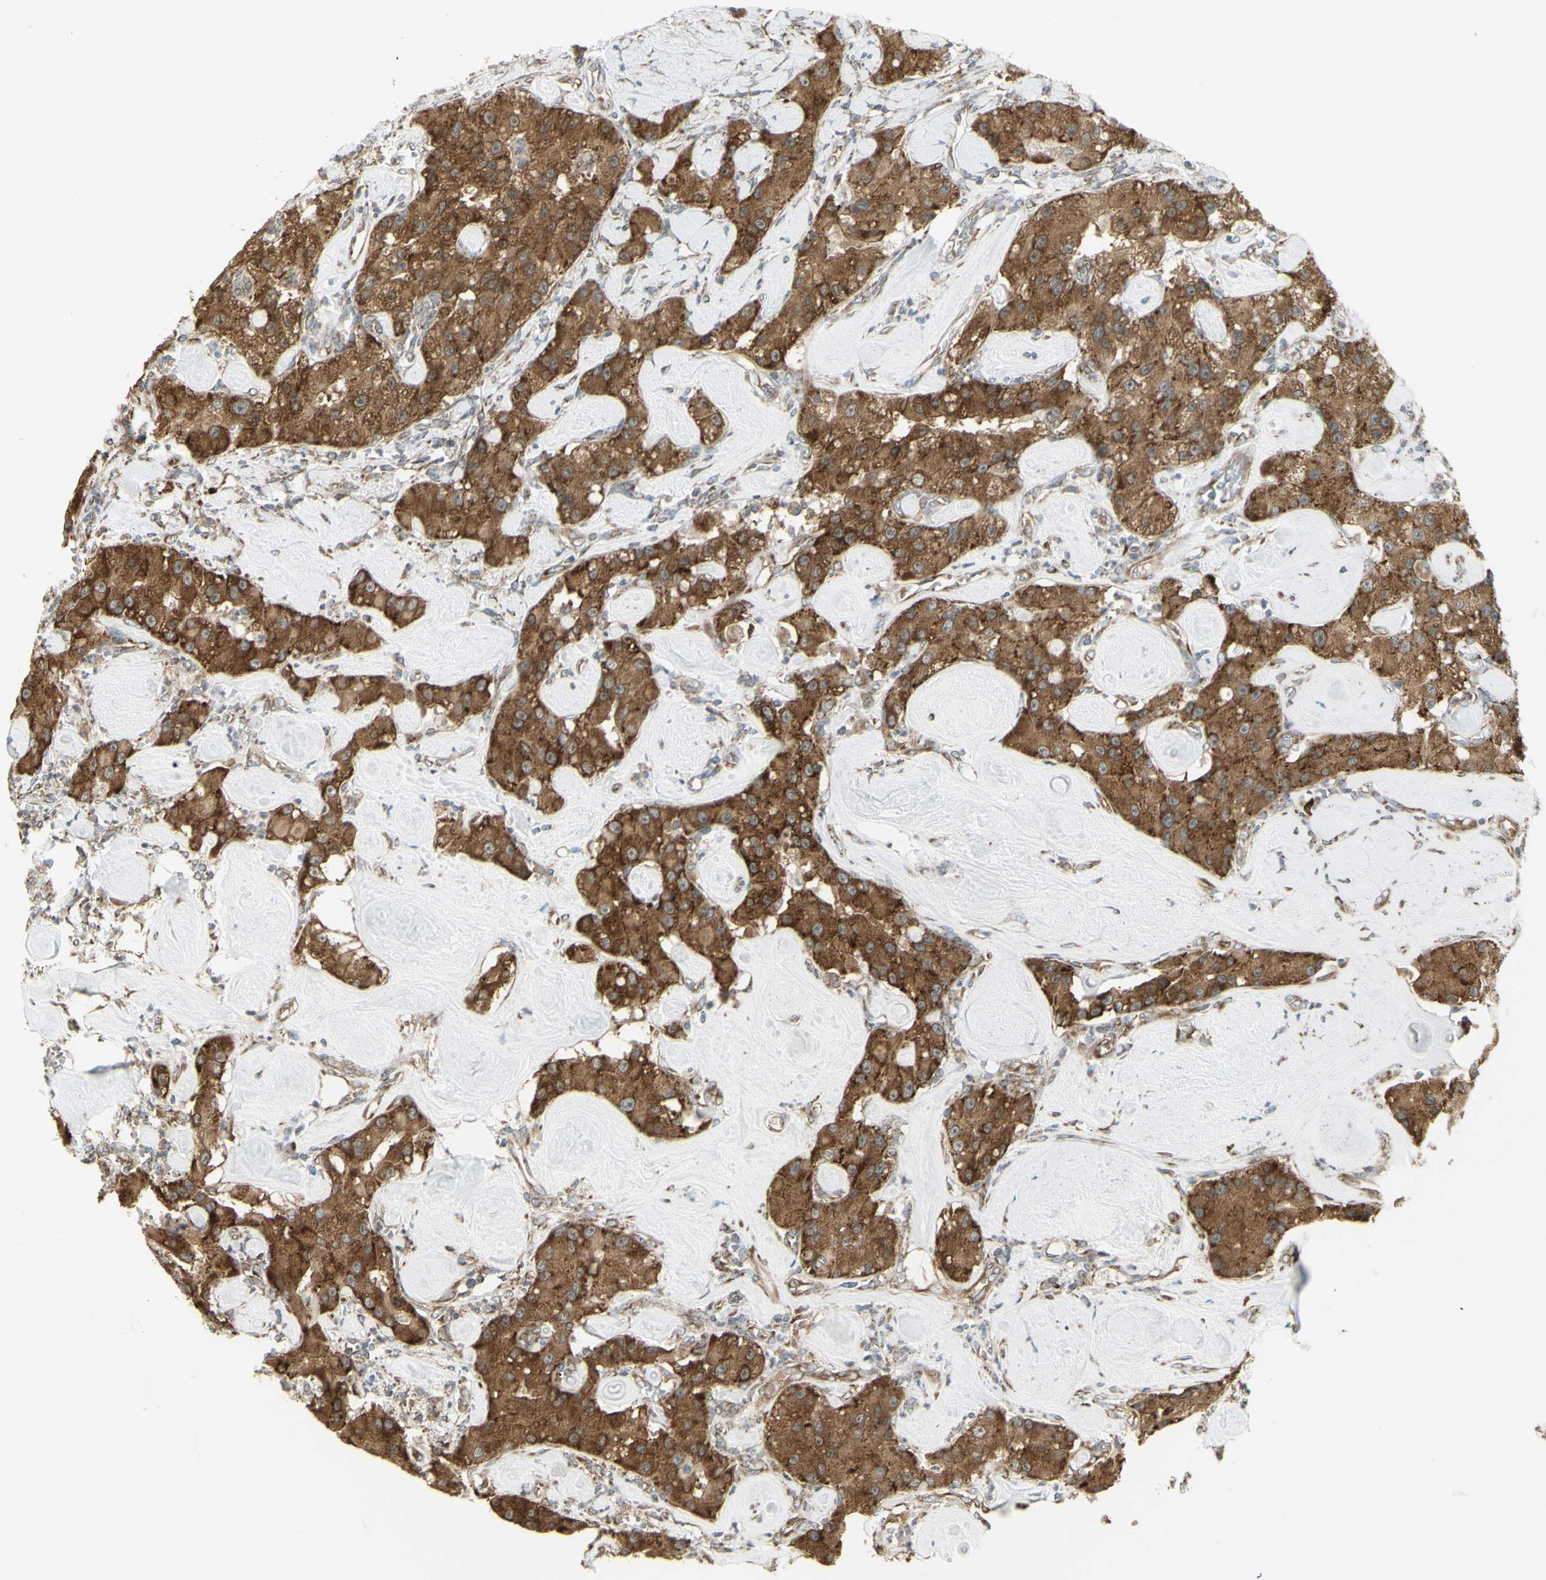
{"staining": {"intensity": "strong", "quantity": ">75%", "location": "cytoplasmic/membranous"}, "tissue": "carcinoid", "cell_type": "Tumor cells", "image_type": "cancer", "snomed": [{"axis": "morphology", "description": "Carcinoid, malignant, NOS"}, {"axis": "topography", "description": "Pancreas"}], "caption": "Carcinoid (malignant) stained for a protein demonstrates strong cytoplasmic/membranous positivity in tumor cells. (Brightfield microscopy of DAB IHC at high magnification).", "gene": "FKBP3", "patient": {"sex": "male", "age": 41}}